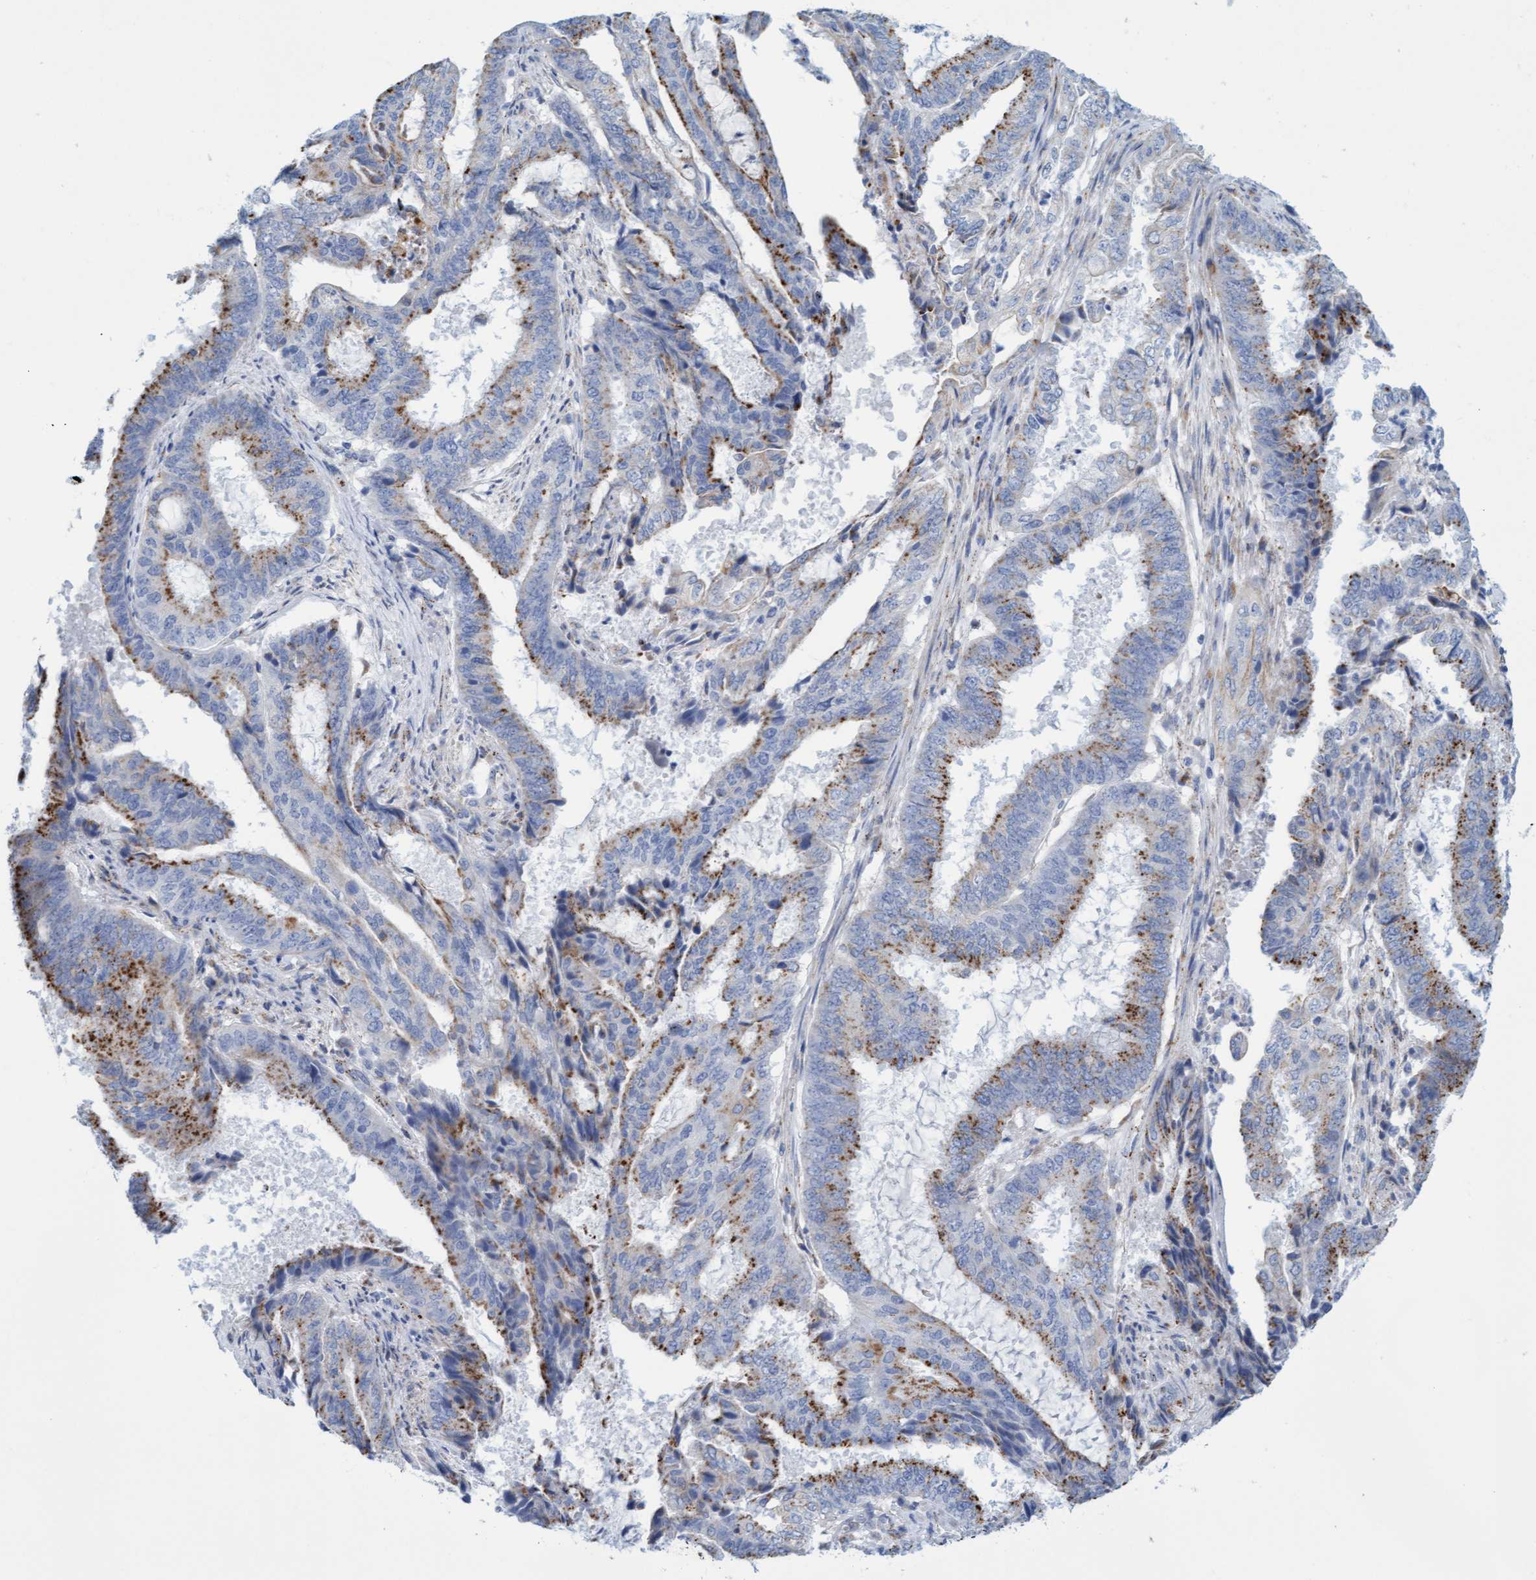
{"staining": {"intensity": "moderate", "quantity": "25%-75%", "location": "cytoplasmic/membranous"}, "tissue": "endometrial cancer", "cell_type": "Tumor cells", "image_type": "cancer", "snomed": [{"axis": "morphology", "description": "Adenocarcinoma, NOS"}, {"axis": "topography", "description": "Endometrium"}], "caption": "IHC of adenocarcinoma (endometrial) shows medium levels of moderate cytoplasmic/membranous expression in about 25%-75% of tumor cells.", "gene": "SGSH", "patient": {"sex": "female", "age": 51}}